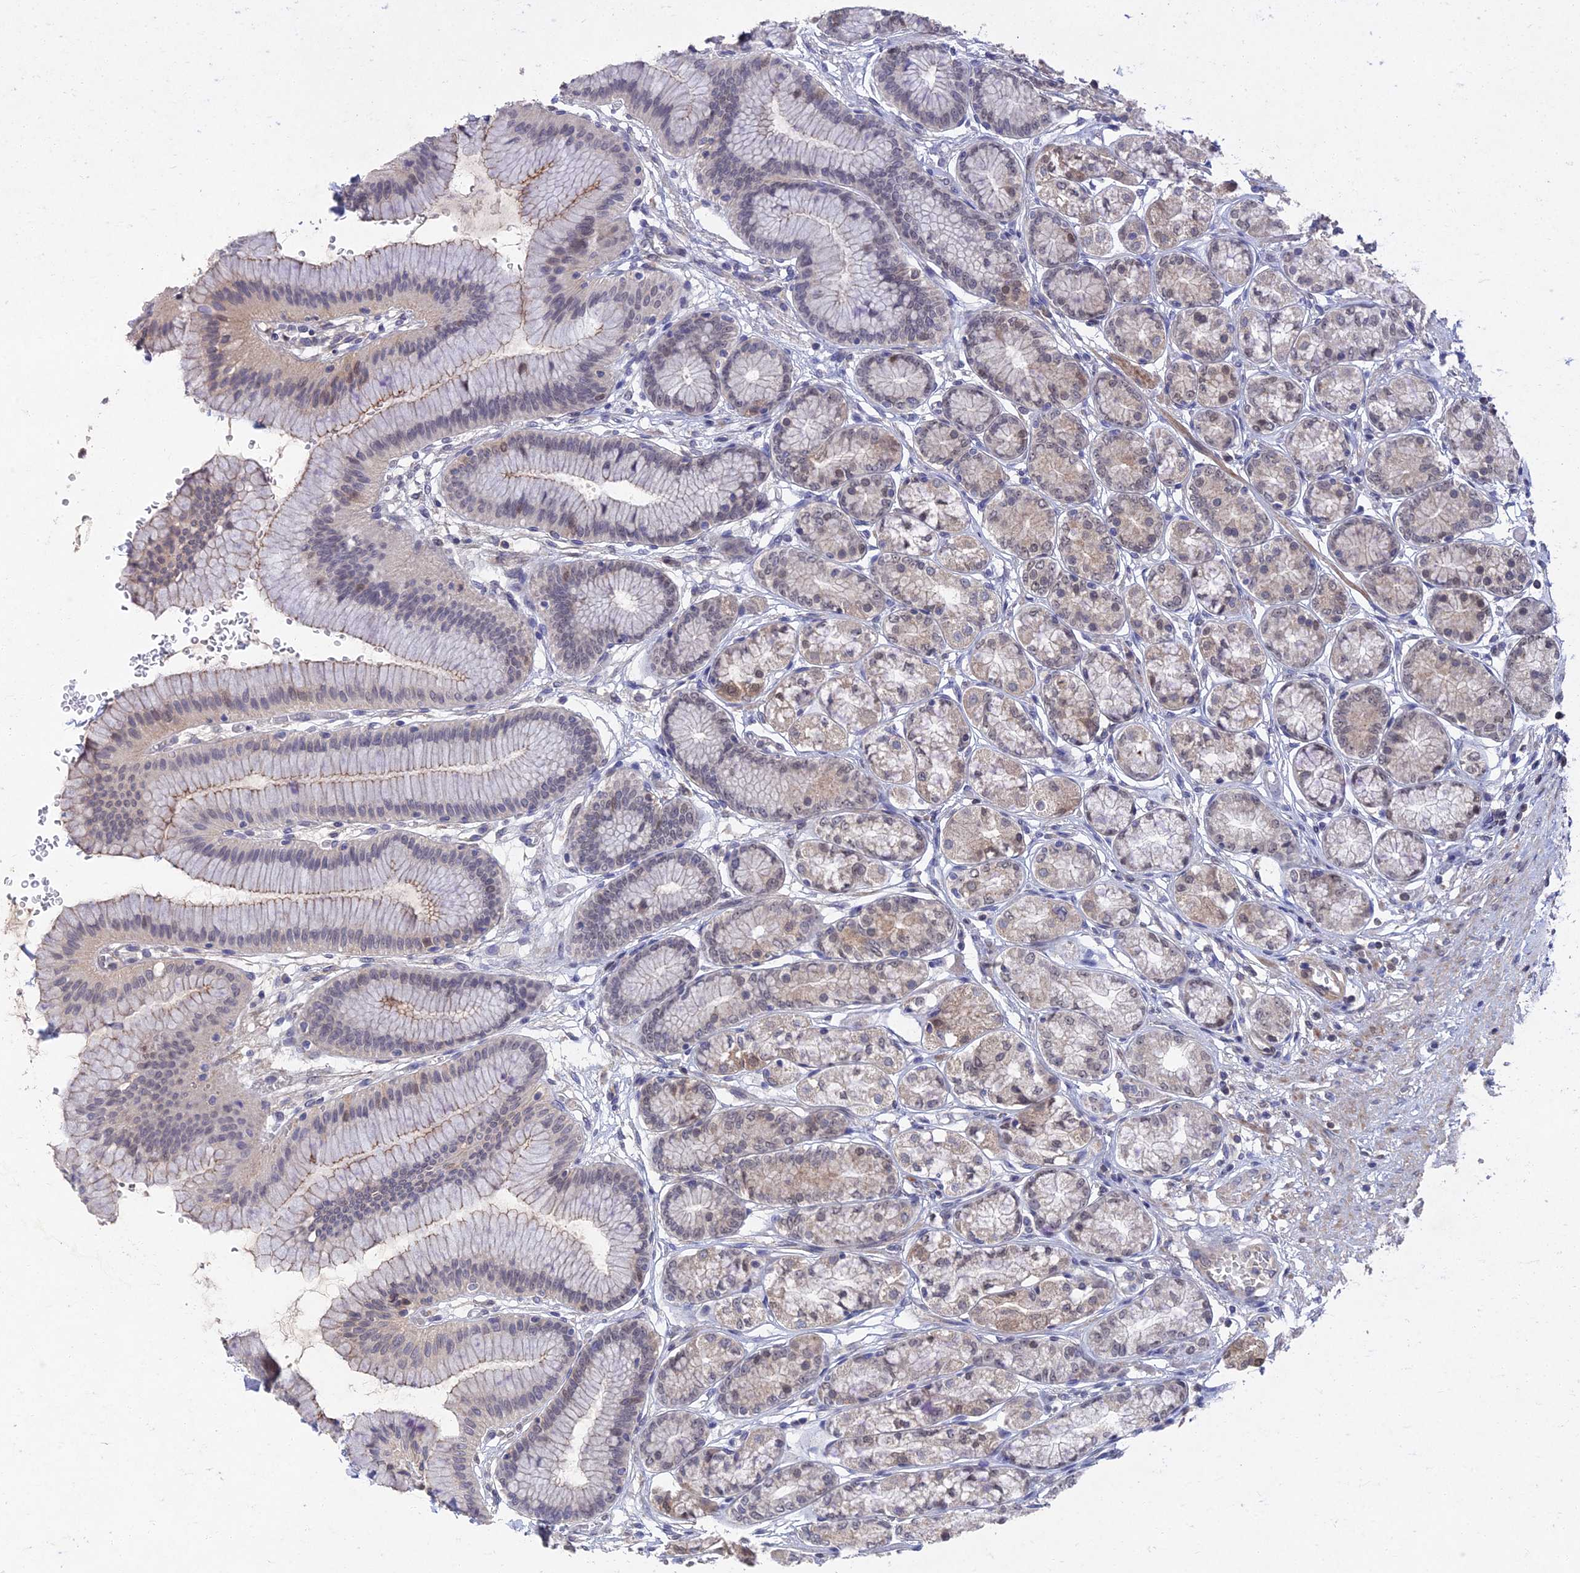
{"staining": {"intensity": "moderate", "quantity": "<25%", "location": "nuclear"}, "tissue": "stomach", "cell_type": "Glandular cells", "image_type": "normal", "snomed": [{"axis": "morphology", "description": "Normal tissue, NOS"}, {"axis": "morphology", "description": "Adenocarcinoma, NOS"}, {"axis": "morphology", "description": "Adenocarcinoma, High grade"}, {"axis": "topography", "description": "Stomach, upper"}, {"axis": "topography", "description": "Stomach"}], "caption": "A brown stain highlights moderate nuclear staining of a protein in glandular cells of unremarkable human stomach.", "gene": "GNA15", "patient": {"sex": "female", "age": 65}}